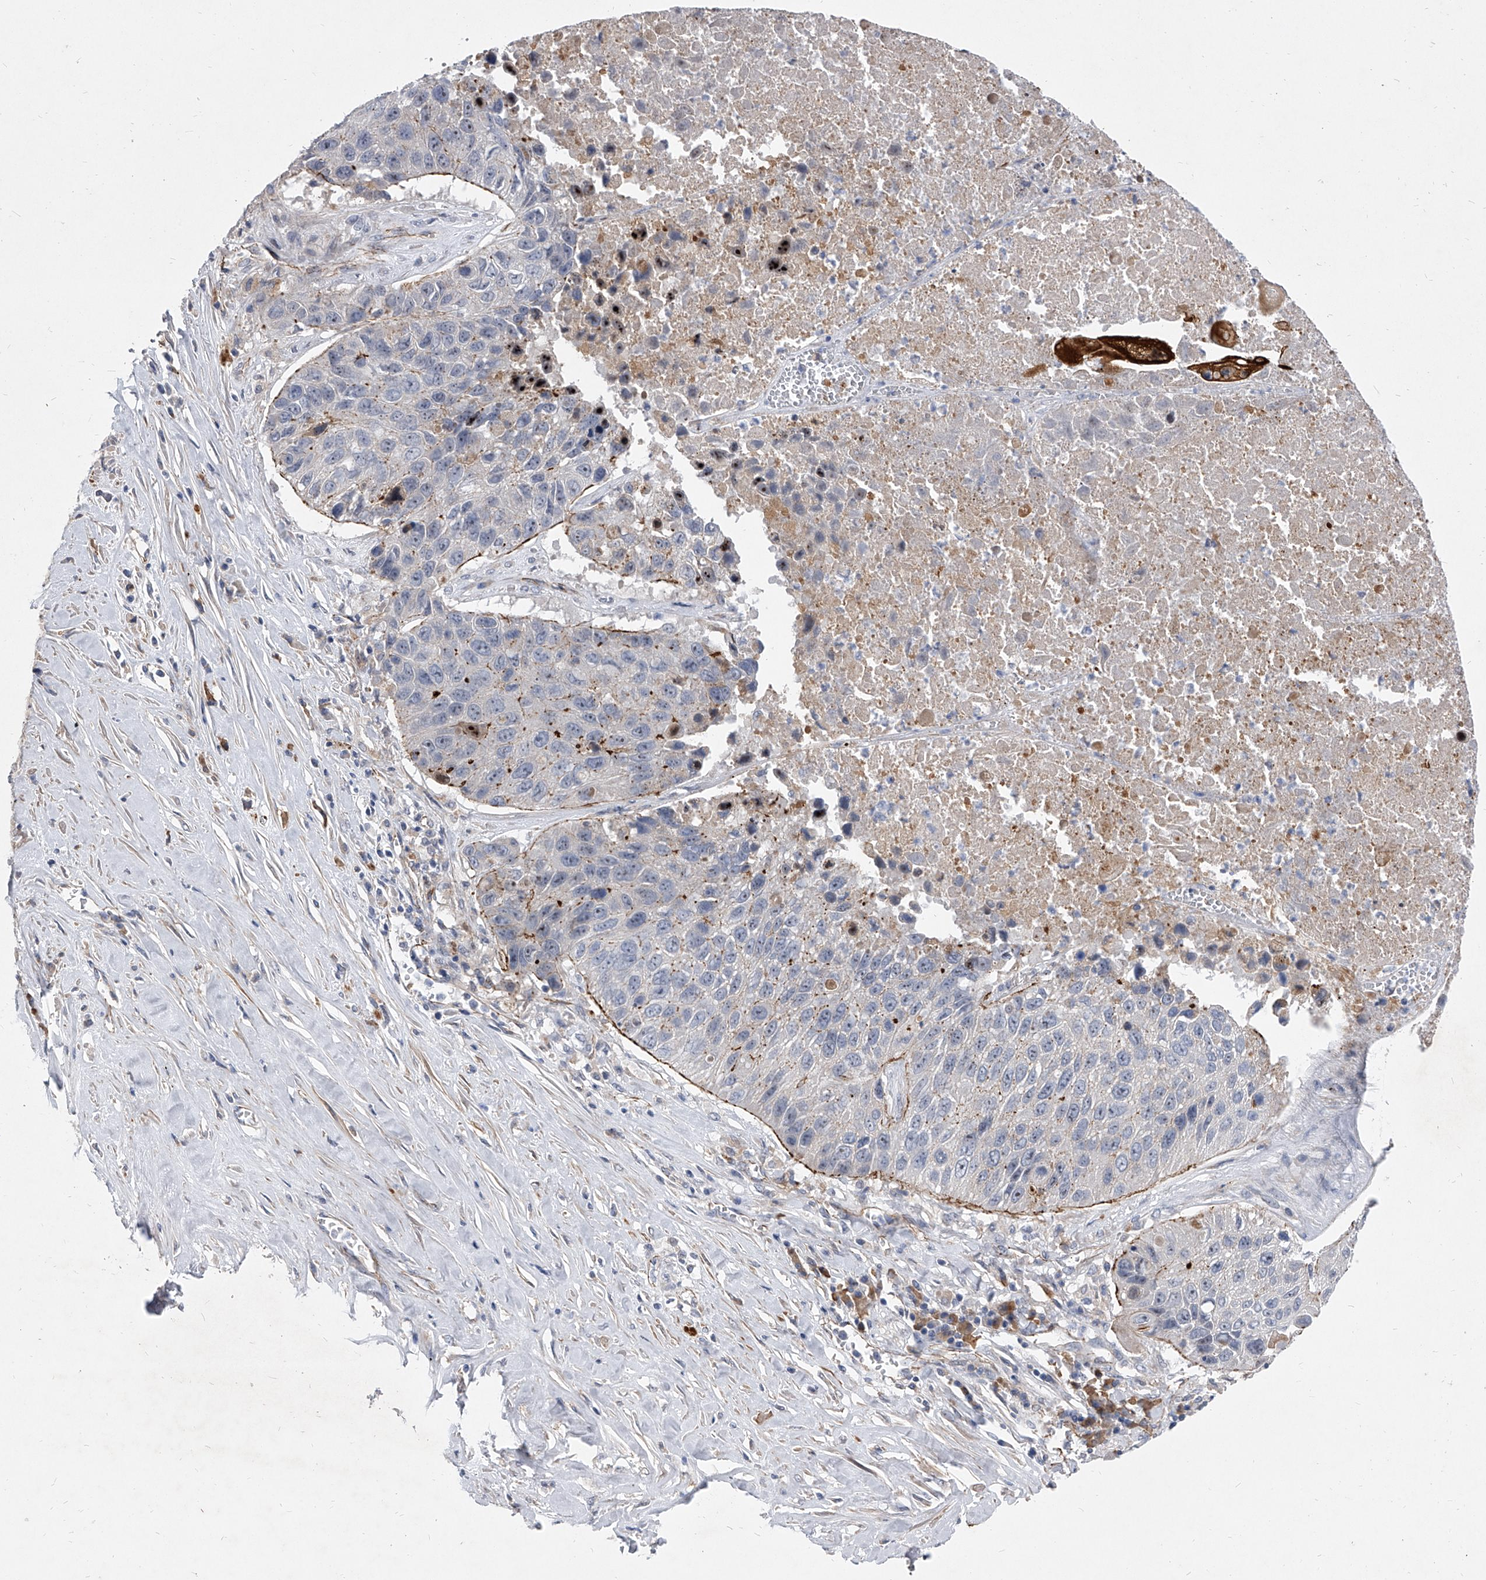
{"staining": {"intensity": "moderate", "quantity": "<25%", "location": "cytoplasmic/membranous"}, "tissue": "lung cancer", "cell_type": "Tumor cells", "image_type": "cancer", "snomed": [{"axis": "morphology", "description": "Squamous cell carcinoma, NOS"}, {"axis": "topography", "description": "Lung"}], "caption": "Brown immunohistochemical staining in squamous cell carcinoma (lung) displays moderate cytoplasmic/membranous positivity in approximately <25% of tumor cells.", "gene": "MINDY4", "patient": {"sex": "male", "age": 61}}